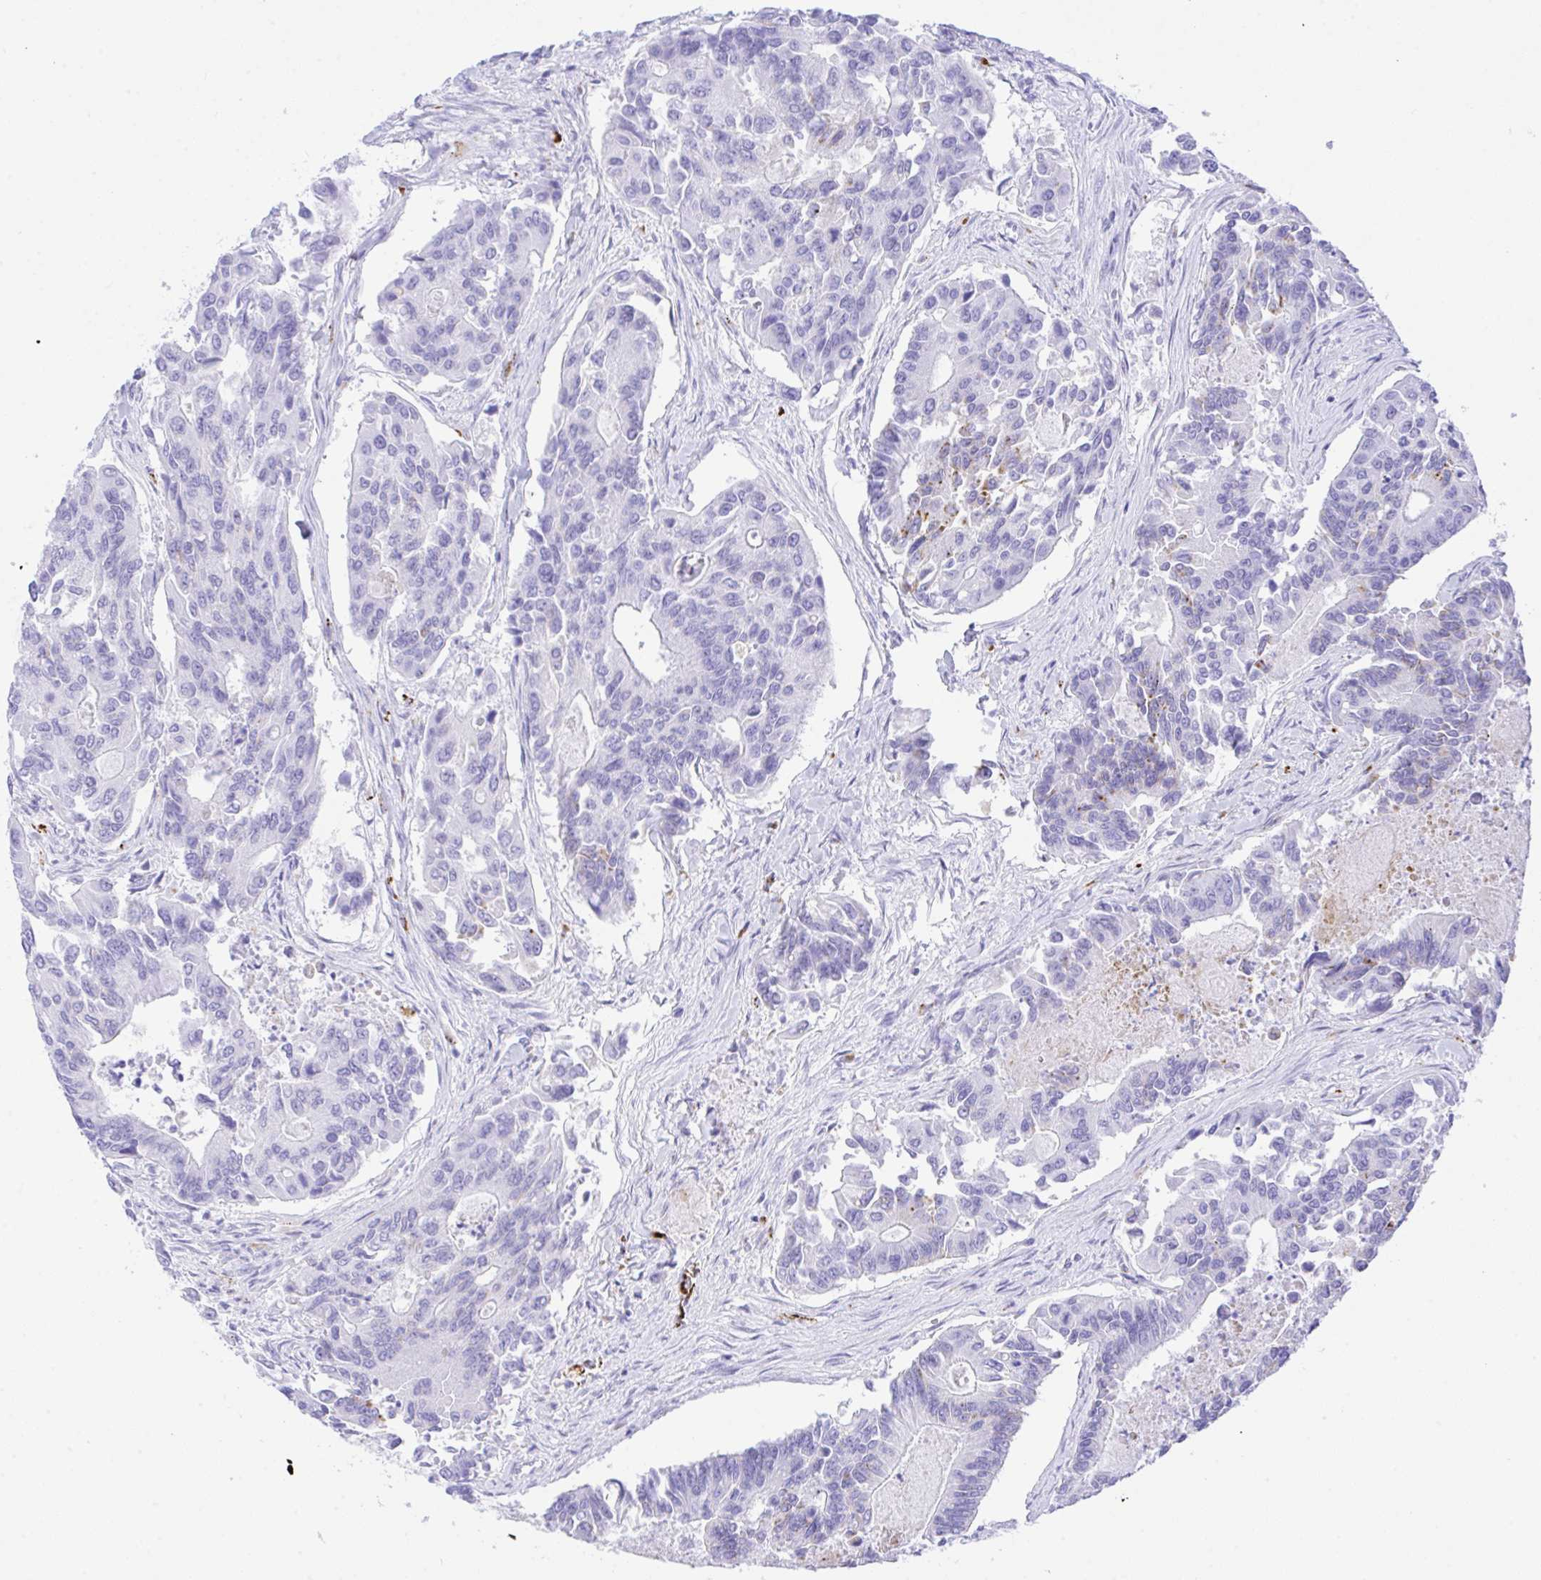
{"staining": {"intensity": "negative", "quantity": "none", "location": "none"}, "tissue": "colorectal cancer", "cell_type": "Tumor cells", "image_type": "cancer", "snomed": [{"axis": "morphology", "description": "Adenocarcinoma, NOS"}, {"axis": "topography", "description": "Colon"}], "caption": "Colorectal cancer (adenocarcinoma) was stained to show a protein in brown. There is no significant staining in tumor cells.", "gene": "SELENOV", "patient": {"sex": "female", "age": 67}}